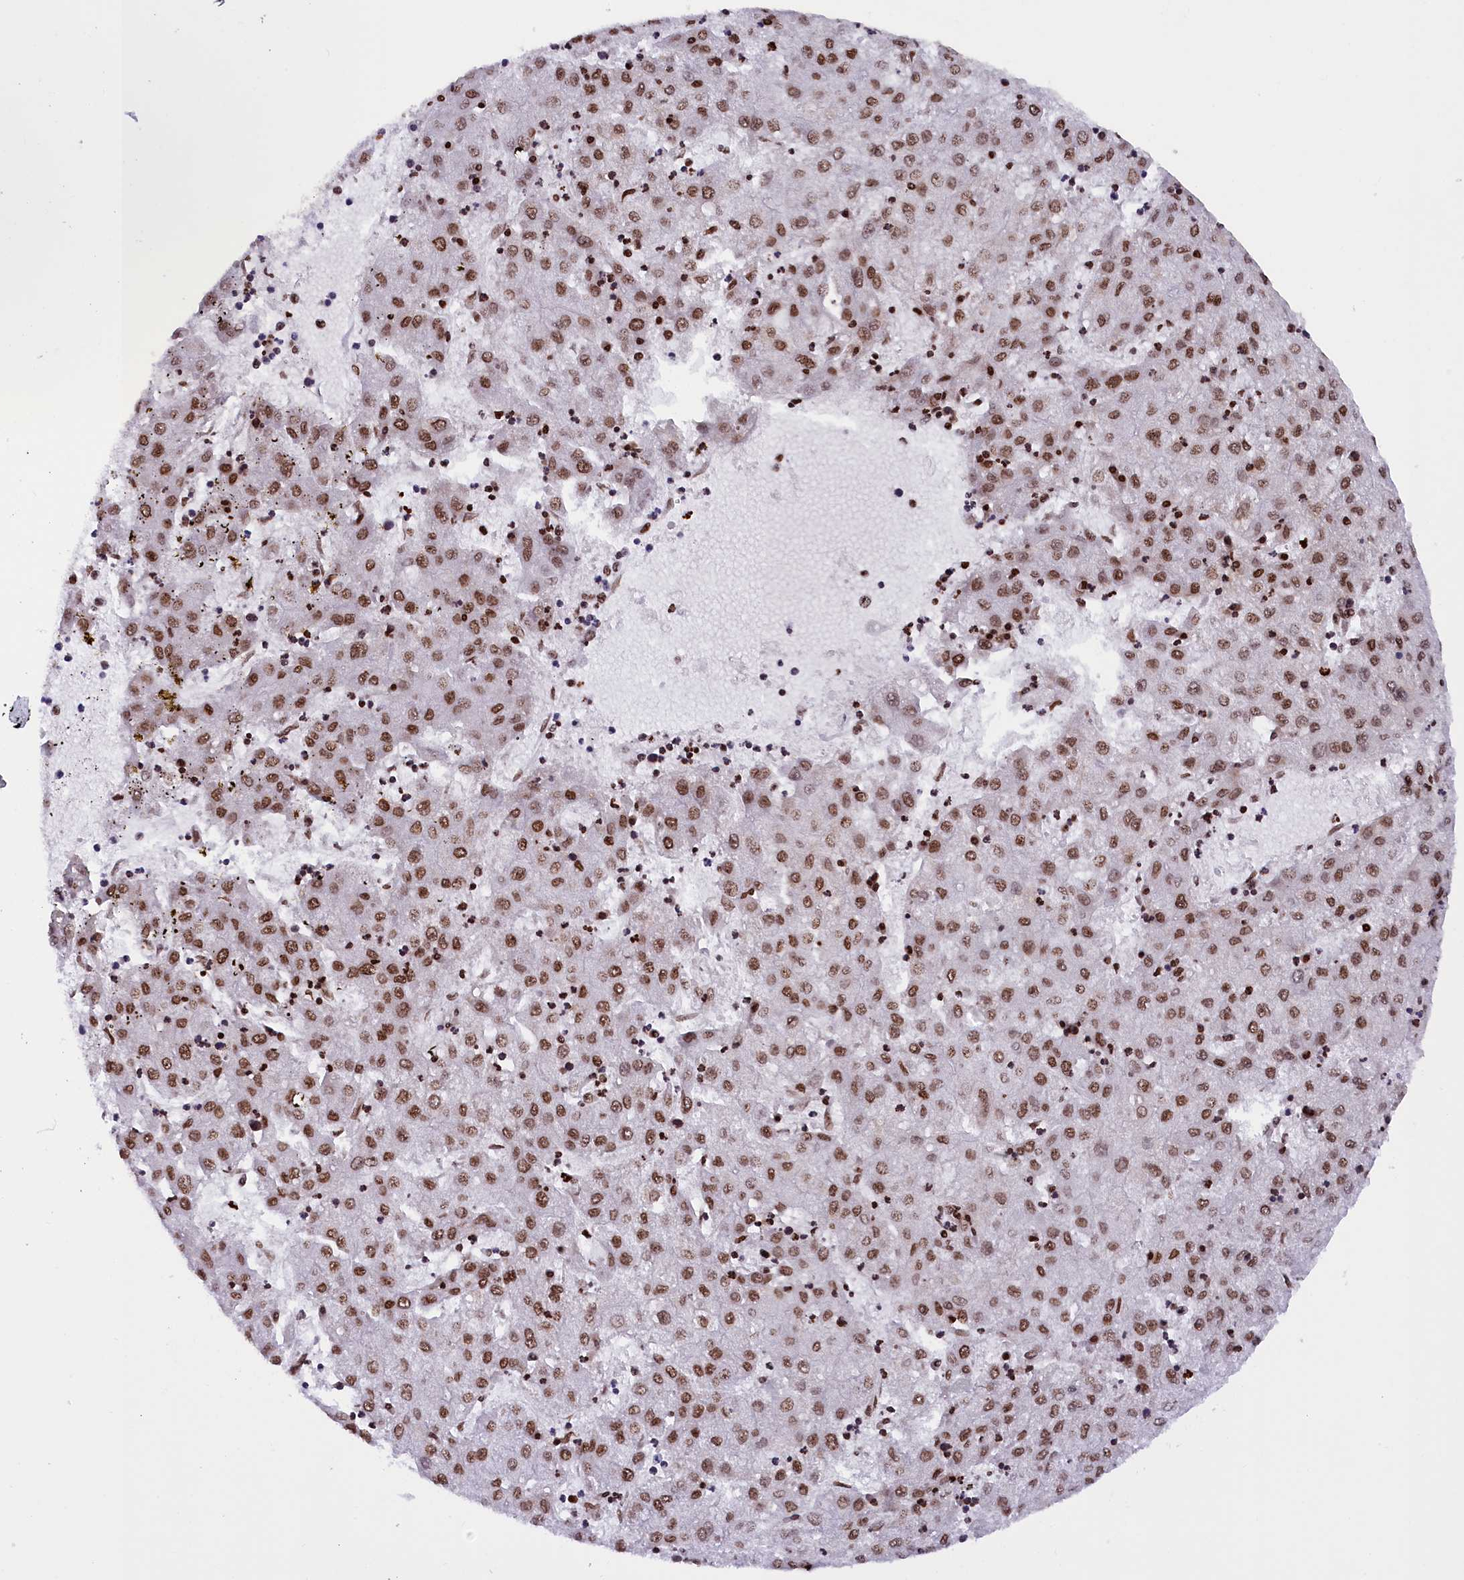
{"staining": {"intensity": "moderate", "quantity": ">75%", "location": "nuclear"}, "tissue": "liver cancer", "cell_type": "Tumor cells", "image_type": "cancer", "snomed": [{"axis": "morphology", "description": "Carcinoma, Hepatocellular, NOS"}, {"axis": "topography", "description": "Liver"}], "caption": "Moderate nuclear protein staining is present in approximately >75% of tumor cells in liver cancer.", "gene": "TIMM29", "patient": {"sex": "male", "age": 72}}